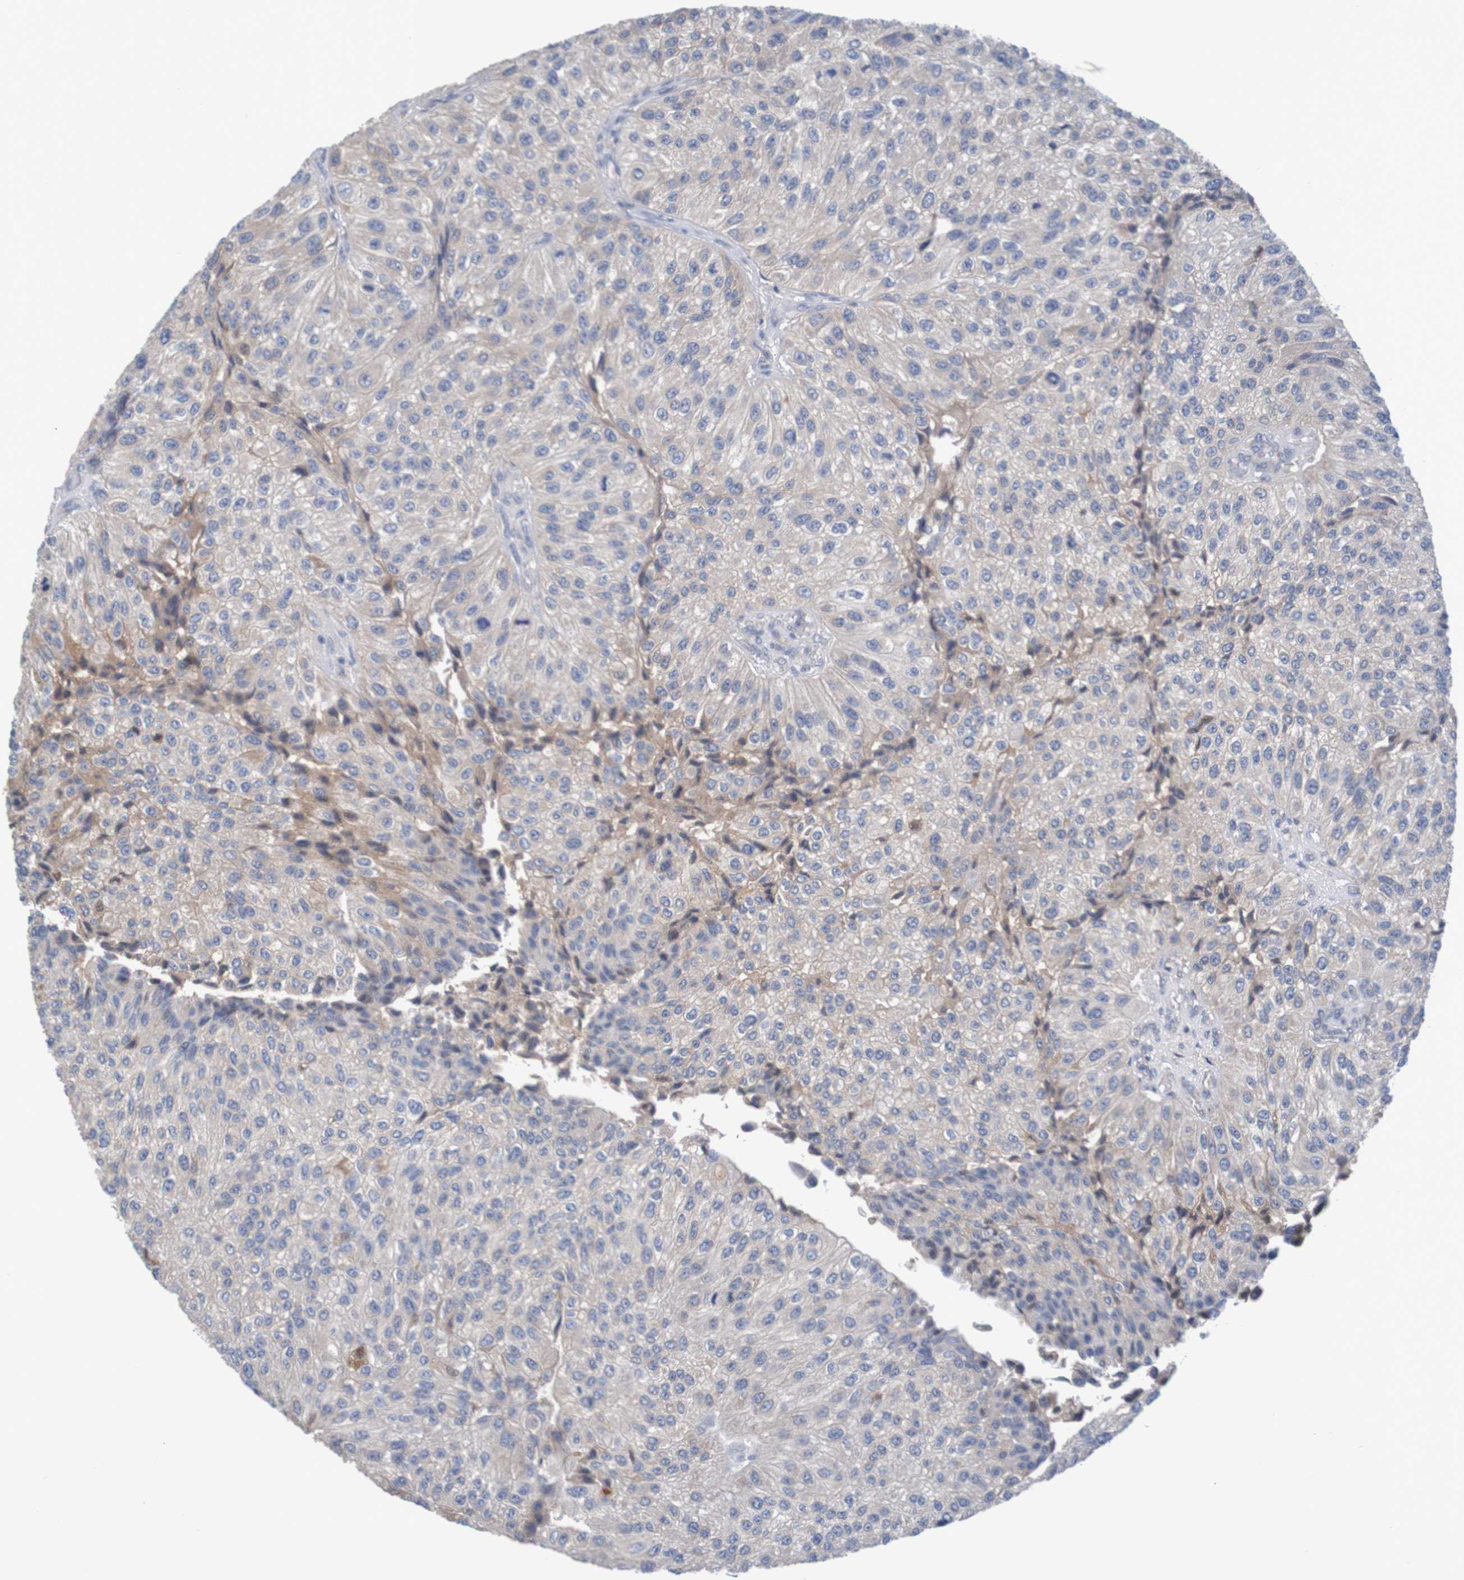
{"staining": {"intensity": "weak", "quantity": ">75%", "location": "cytoplasmic/membranous"}, "tissue": "urothelial cancer", "cell_type": "Tumor cells", "image_type": "cancer", "snomed": [{"axis": "morphology", "description": "Urothelial carcinoma, High grade"}, {"axis": "topography", "description": "Kidney"}, {"axis": "topography", "description": "Urinary bladder"}], "caption": "The photomicrograph demonstrates immunohistochemical staining of urothelial cancer. There is weak cytoplasmic/membranous positivity is appreciated in approximately >75% of tumor cells.", "gene": "LTA", "patient": {"sex": "male", "age": 77}}